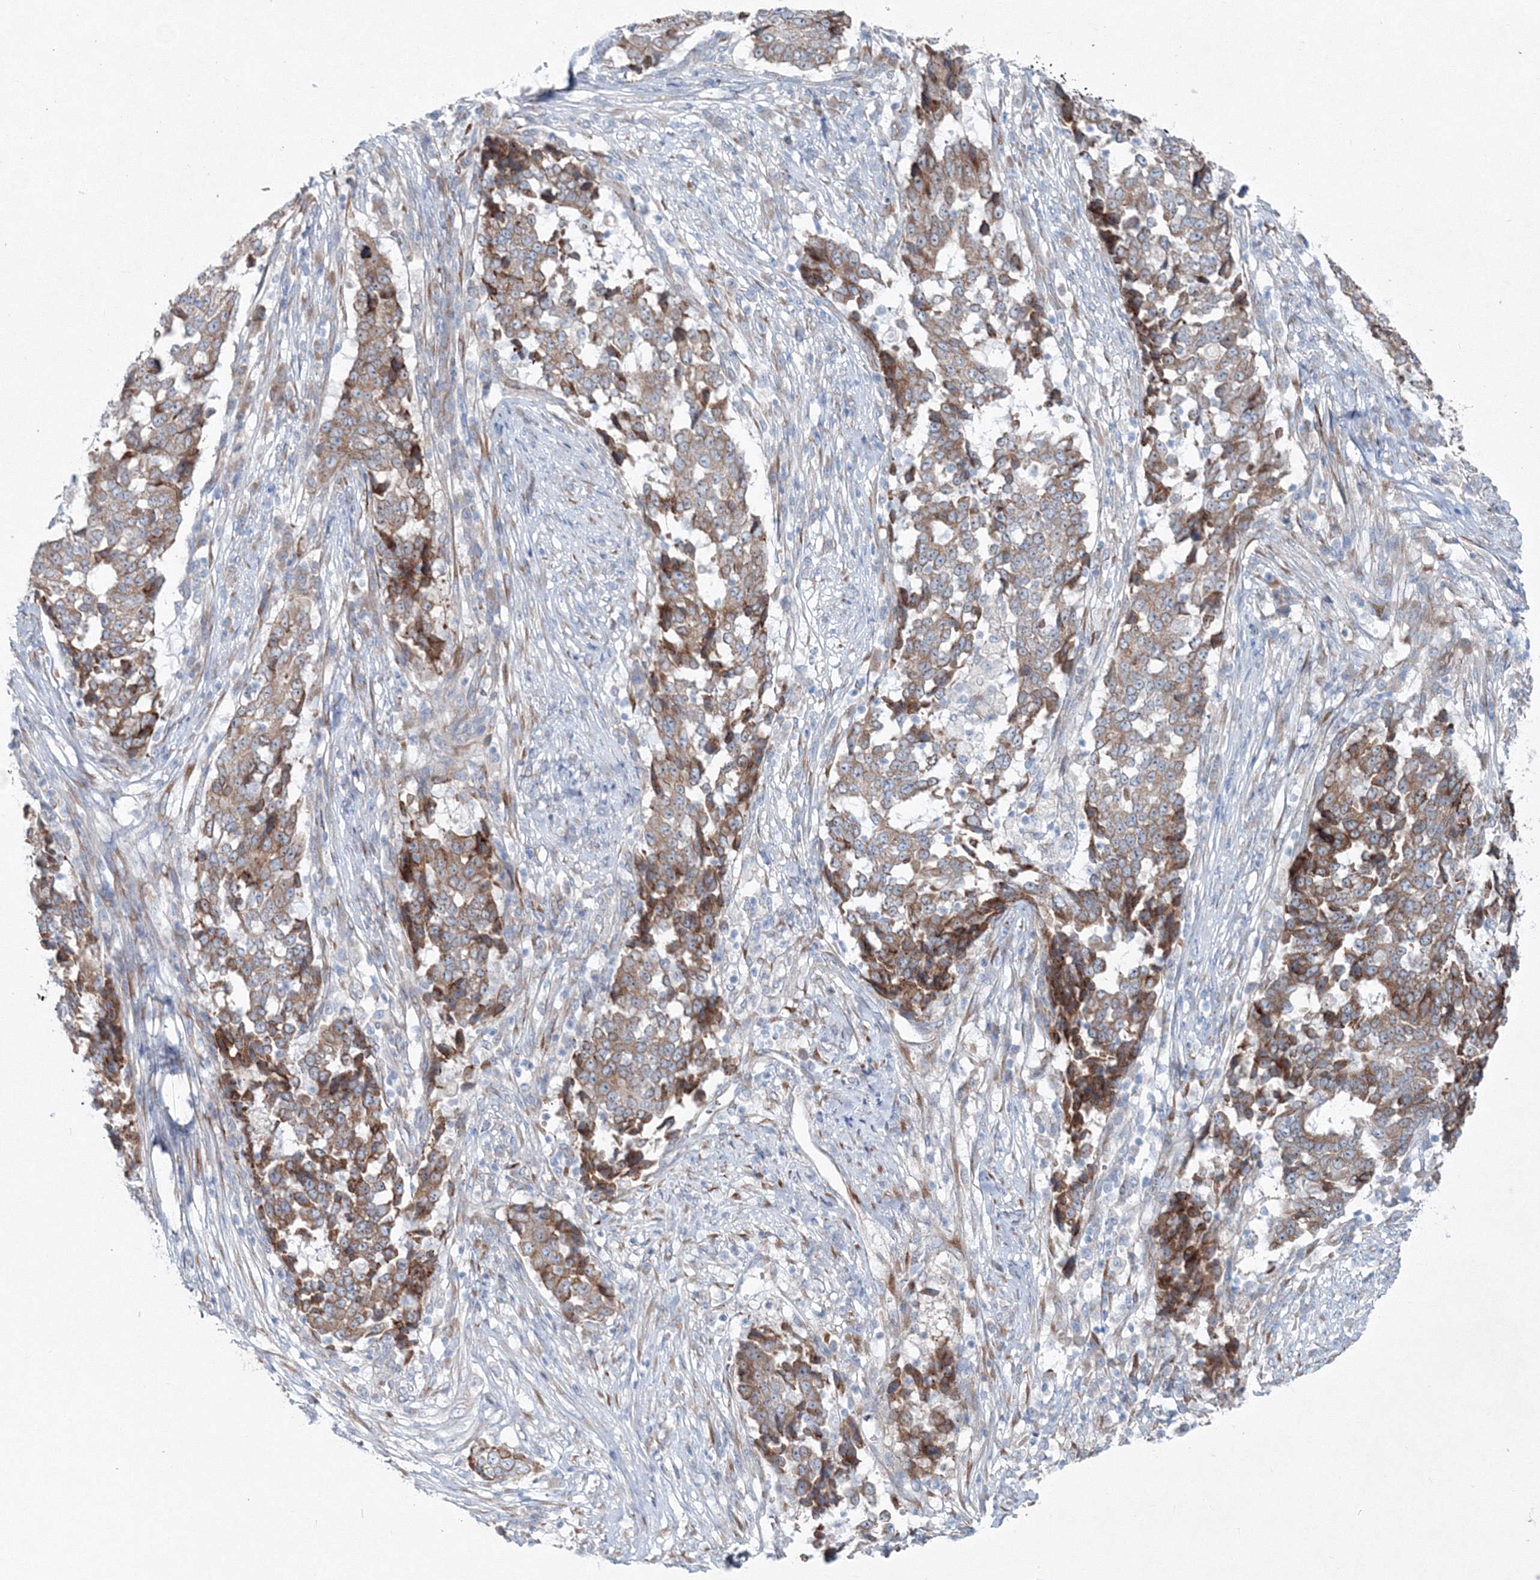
{"staining": {"intensity": "moderate", "quantity": ">75%", "location": "cytoplasmic/membranous"}, "tissue": "stomach cancer", "cell_type": "Tumor cells", "image_type": "cancer", "snomed": [{"axis": "morphology", "description": "Adenocarcinoma, NOS"}, {"axis": "topography", "description": "Stomach"}], "caption": "A photomicrograph showing moderate cytoplasmic/membranous expression in about >75% of tumor cells in adenocarcinoma (stomach), as visualized by brown immunohistochemical staining.", "gene": "RCN1", "patient": {"sex": "male", "age": 59}}